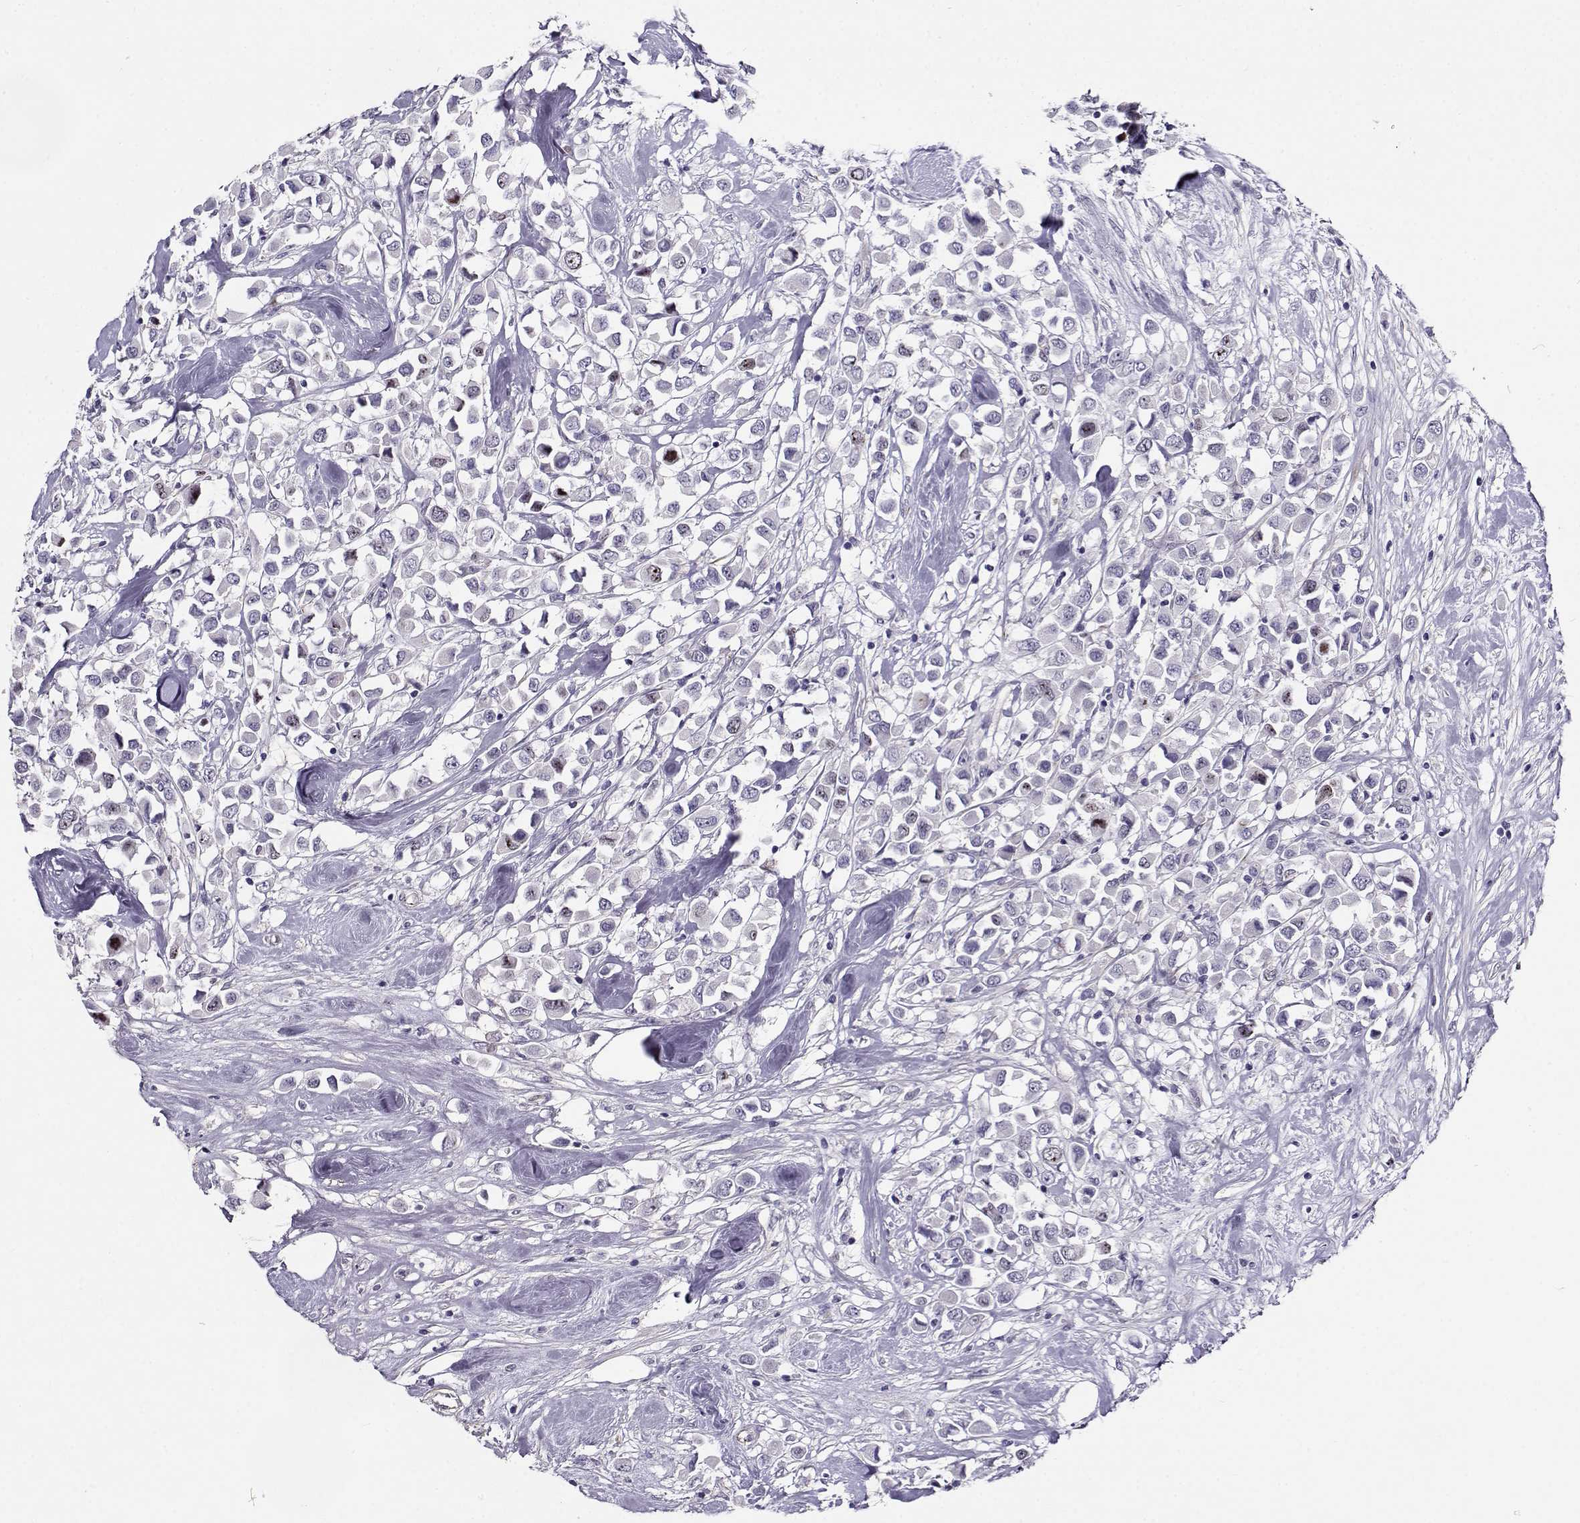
{"staining": {"intensity": "negative", "quantity": "none", "location": "none"}, "tissue": "breast cancer", "cell_type": "Tumor cells", "image_type": "cancer", "snomed": [{"axis": "morphology", "description": "Duct carcinoma"}, {"axis": "topography", "description": "Breast"}], "caption": "Breast infiltrating ductal carcinoma stained for a protein using IHC displays no staining tumor cells.", "gene": "NPW", "patient": {"sex": "female", "age": 61}}